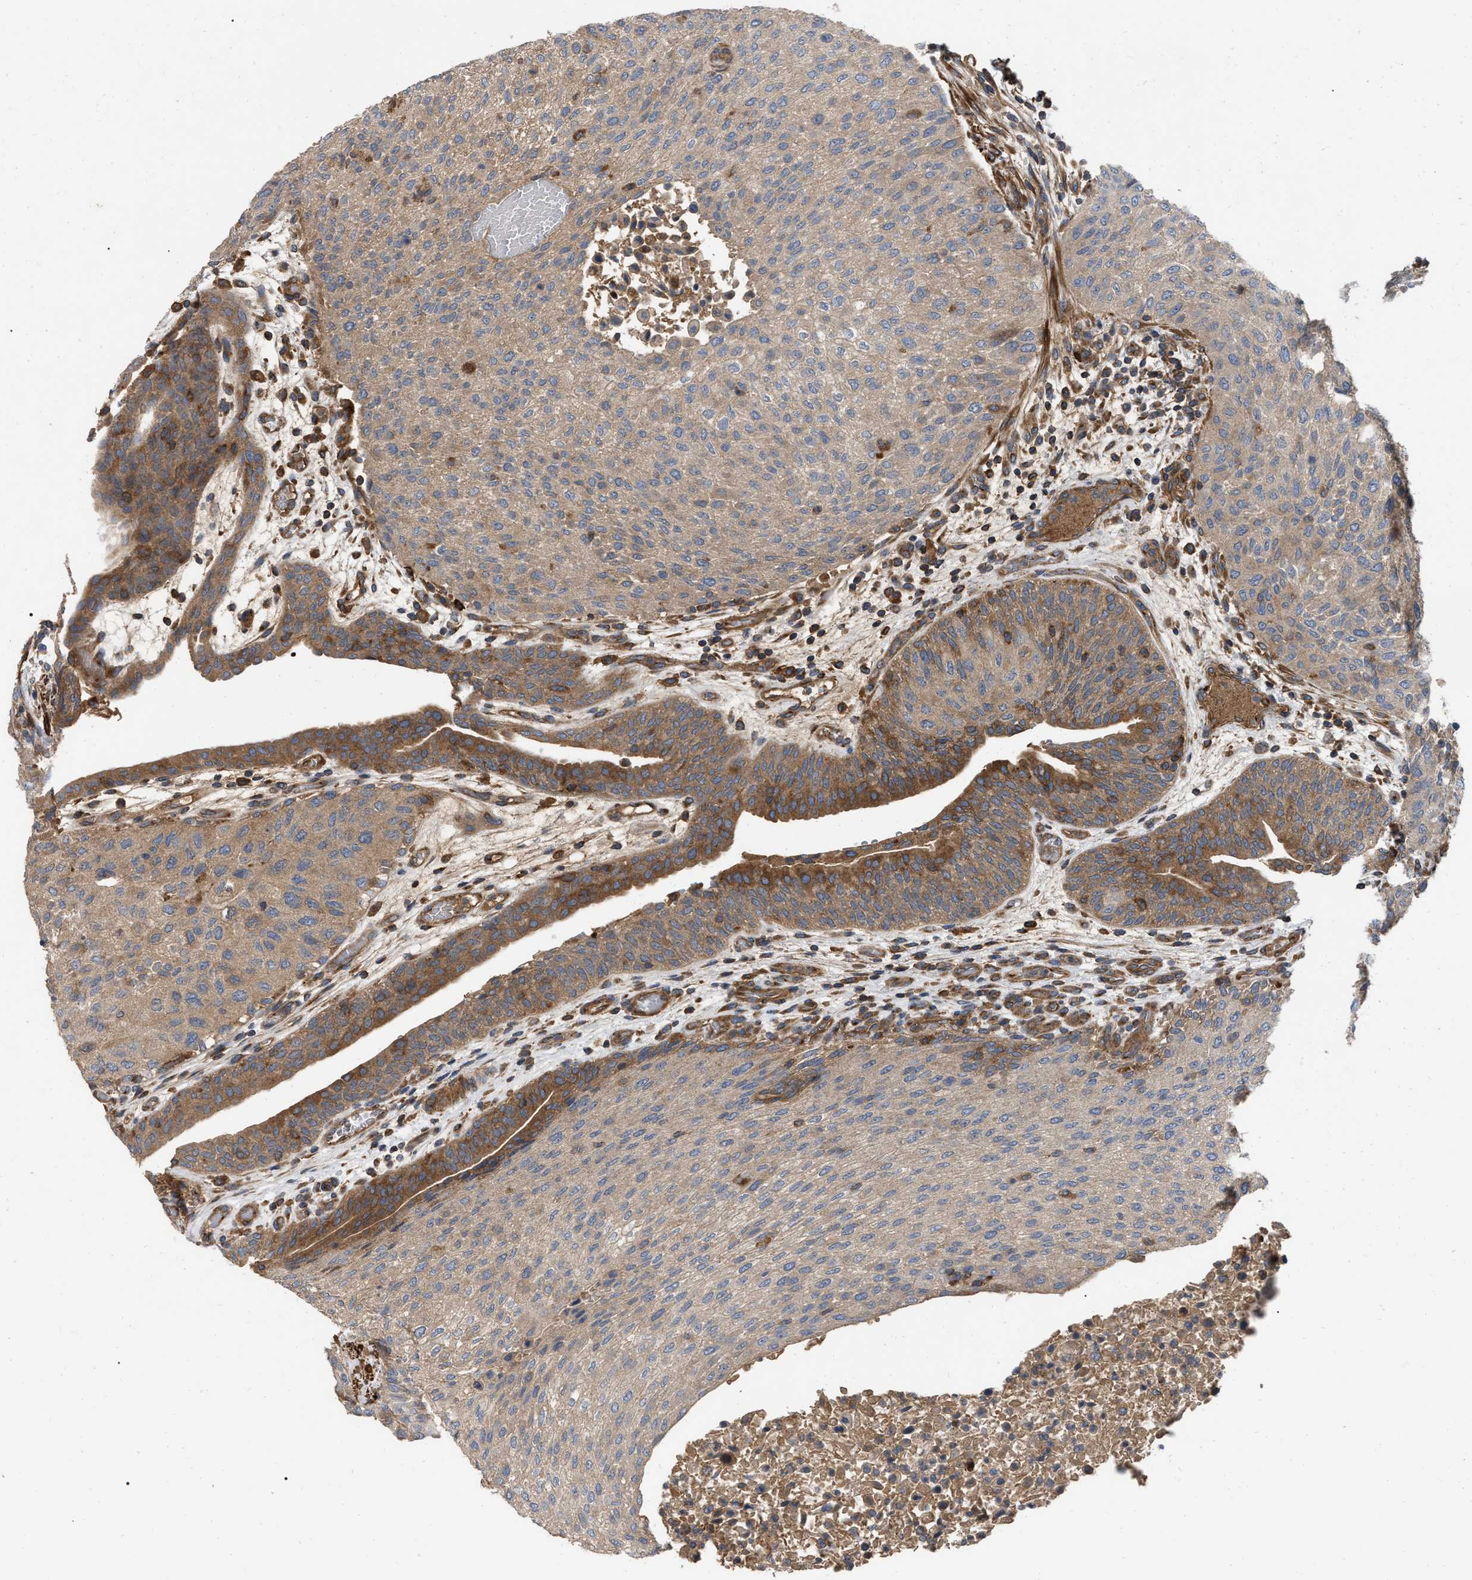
{"staining": {"intensity": "weak", "quantity": "25%-75%", "location": "cytoplasmic/membranous"}, "tissue": "urothelial cancer", "cell_type": "Tumor cells", "image_type": "cancer", "snomed": [{"axis": "morphology", "description": "Urothelial carcinoma, Low grade"}, {"axis": "morphology", "description": "Urothelial carcinoma, High grade"}, {"axis": "topography", "description": "Urinary bladder"}], "caption": "Human high-grade urothelial carcinoma stained with a brown dye demonstrates weak cytoplasmic/membranous positive staining in about 25%-75% of tumor cells.", "gene": "RABEP1", "patient": {"sex": "male", "age": 35}}